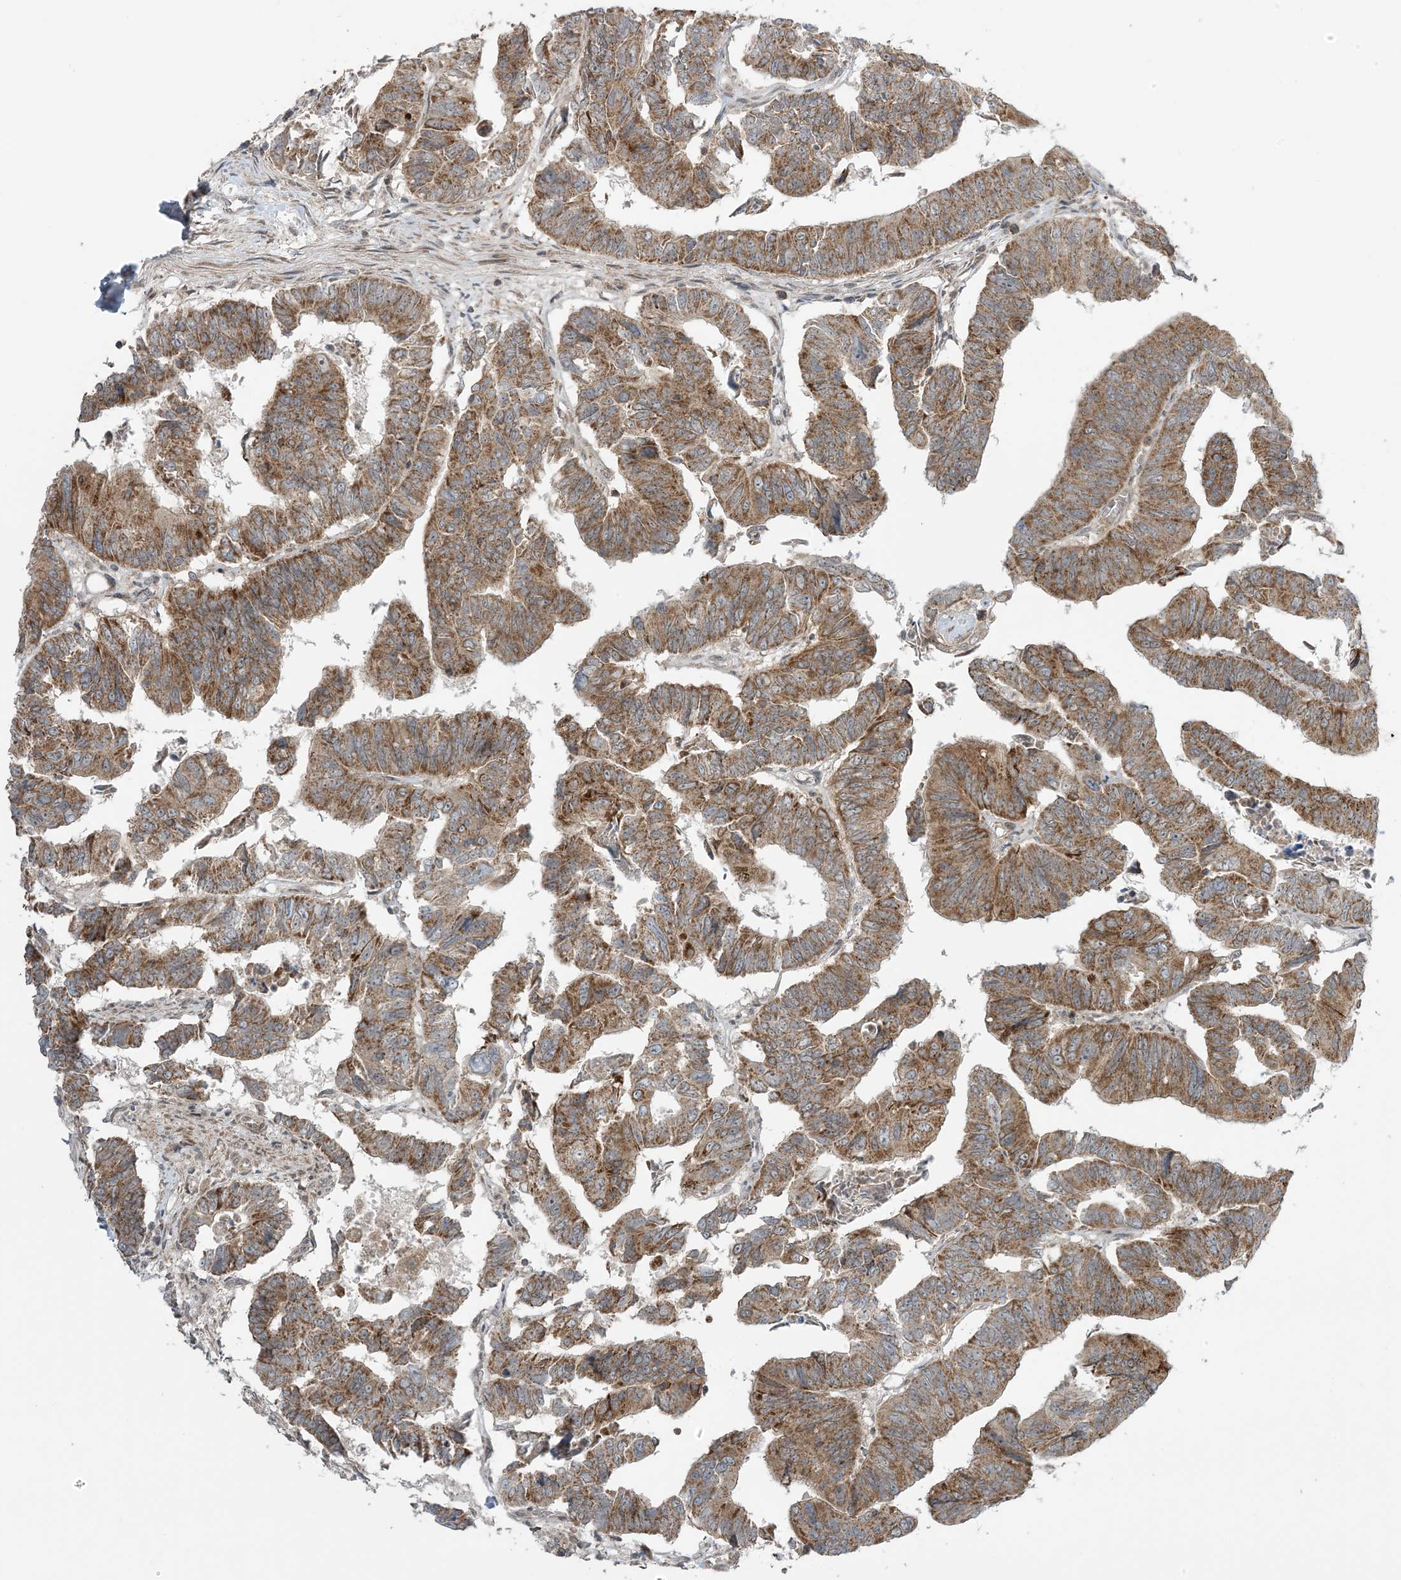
{"staining": {"intensity": "strong", "quantity": ">75%", "location": "cytoplasmic/membranous"}, "tissue": "colorectal cancer", "cell_type": "Tumor cells", "image_type": "cancer", "snomed": [{"axis": "morphology", "description": "Adenocarcinoma, NOS"}, {"axis": "topography", "description": "Rectum"}], "caption": "Colorectal cancer (adenocarcinoma) tissue displays strong cytoplasmic/membranous positivity in approximately >75% of tumor cells", "gene": "PHLDB2", "patient": {"sex": "female", "age": 65}}